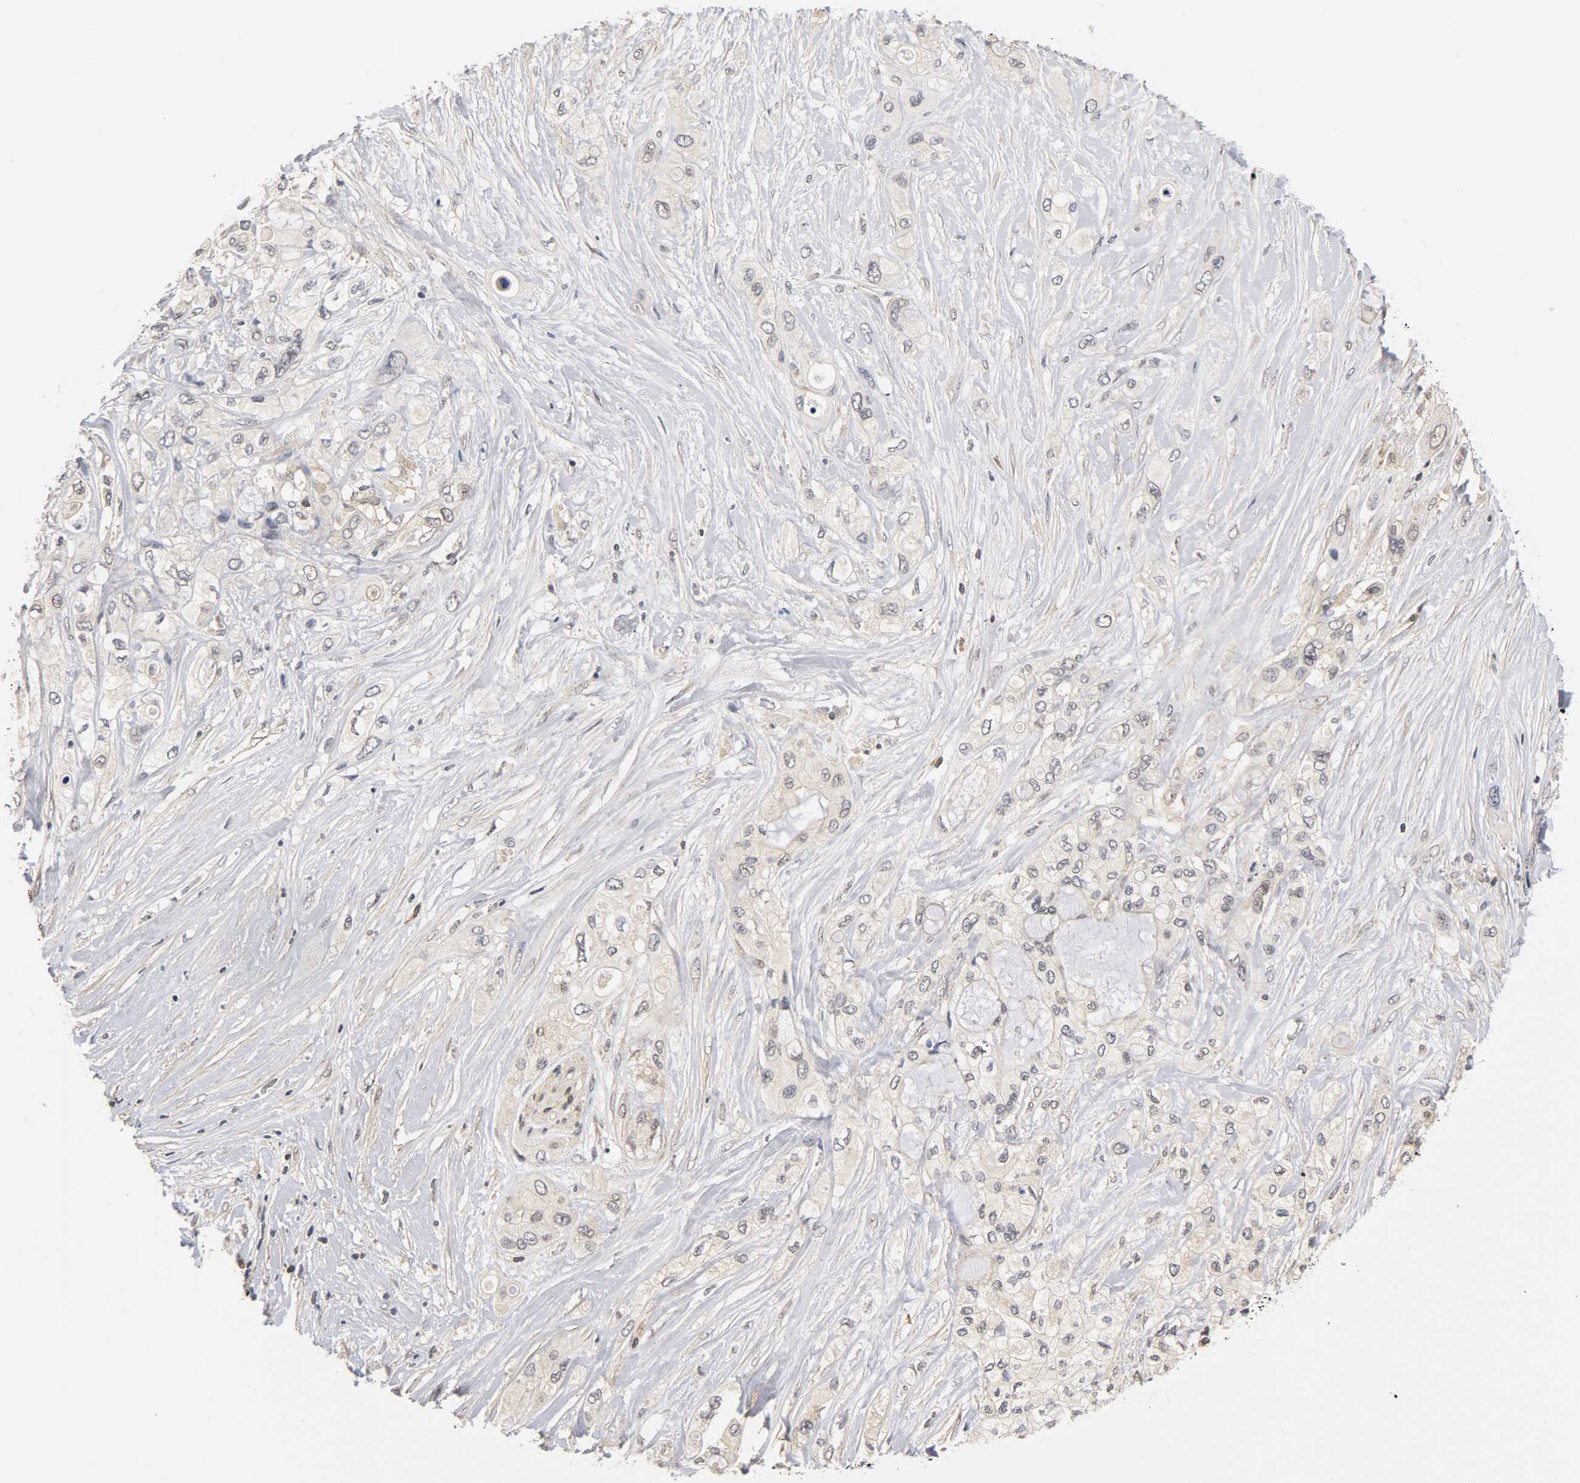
{"staining": {"intensity": "negative", "quantity": "none", "location": "none"}, "tissue": "pancreatic cancer", "cell_type": "Tumor cells", "image_type": "cancer", "snomed": [{"axis": "morphology", "description": "Adenocarcinoma, NOS"}, {"axis": "topography", "description": "Pancreas"}], "caption": "DAB immunohistochemical staining of pancreatic cancer exhibits no significant staining in tumor cells. (DAB (3,3'-diaminobenzidine) immunohistochemistry (IHC), high magnification).", "gene": "UBE2M", "patient": {"sex": "female", "age": 59}}